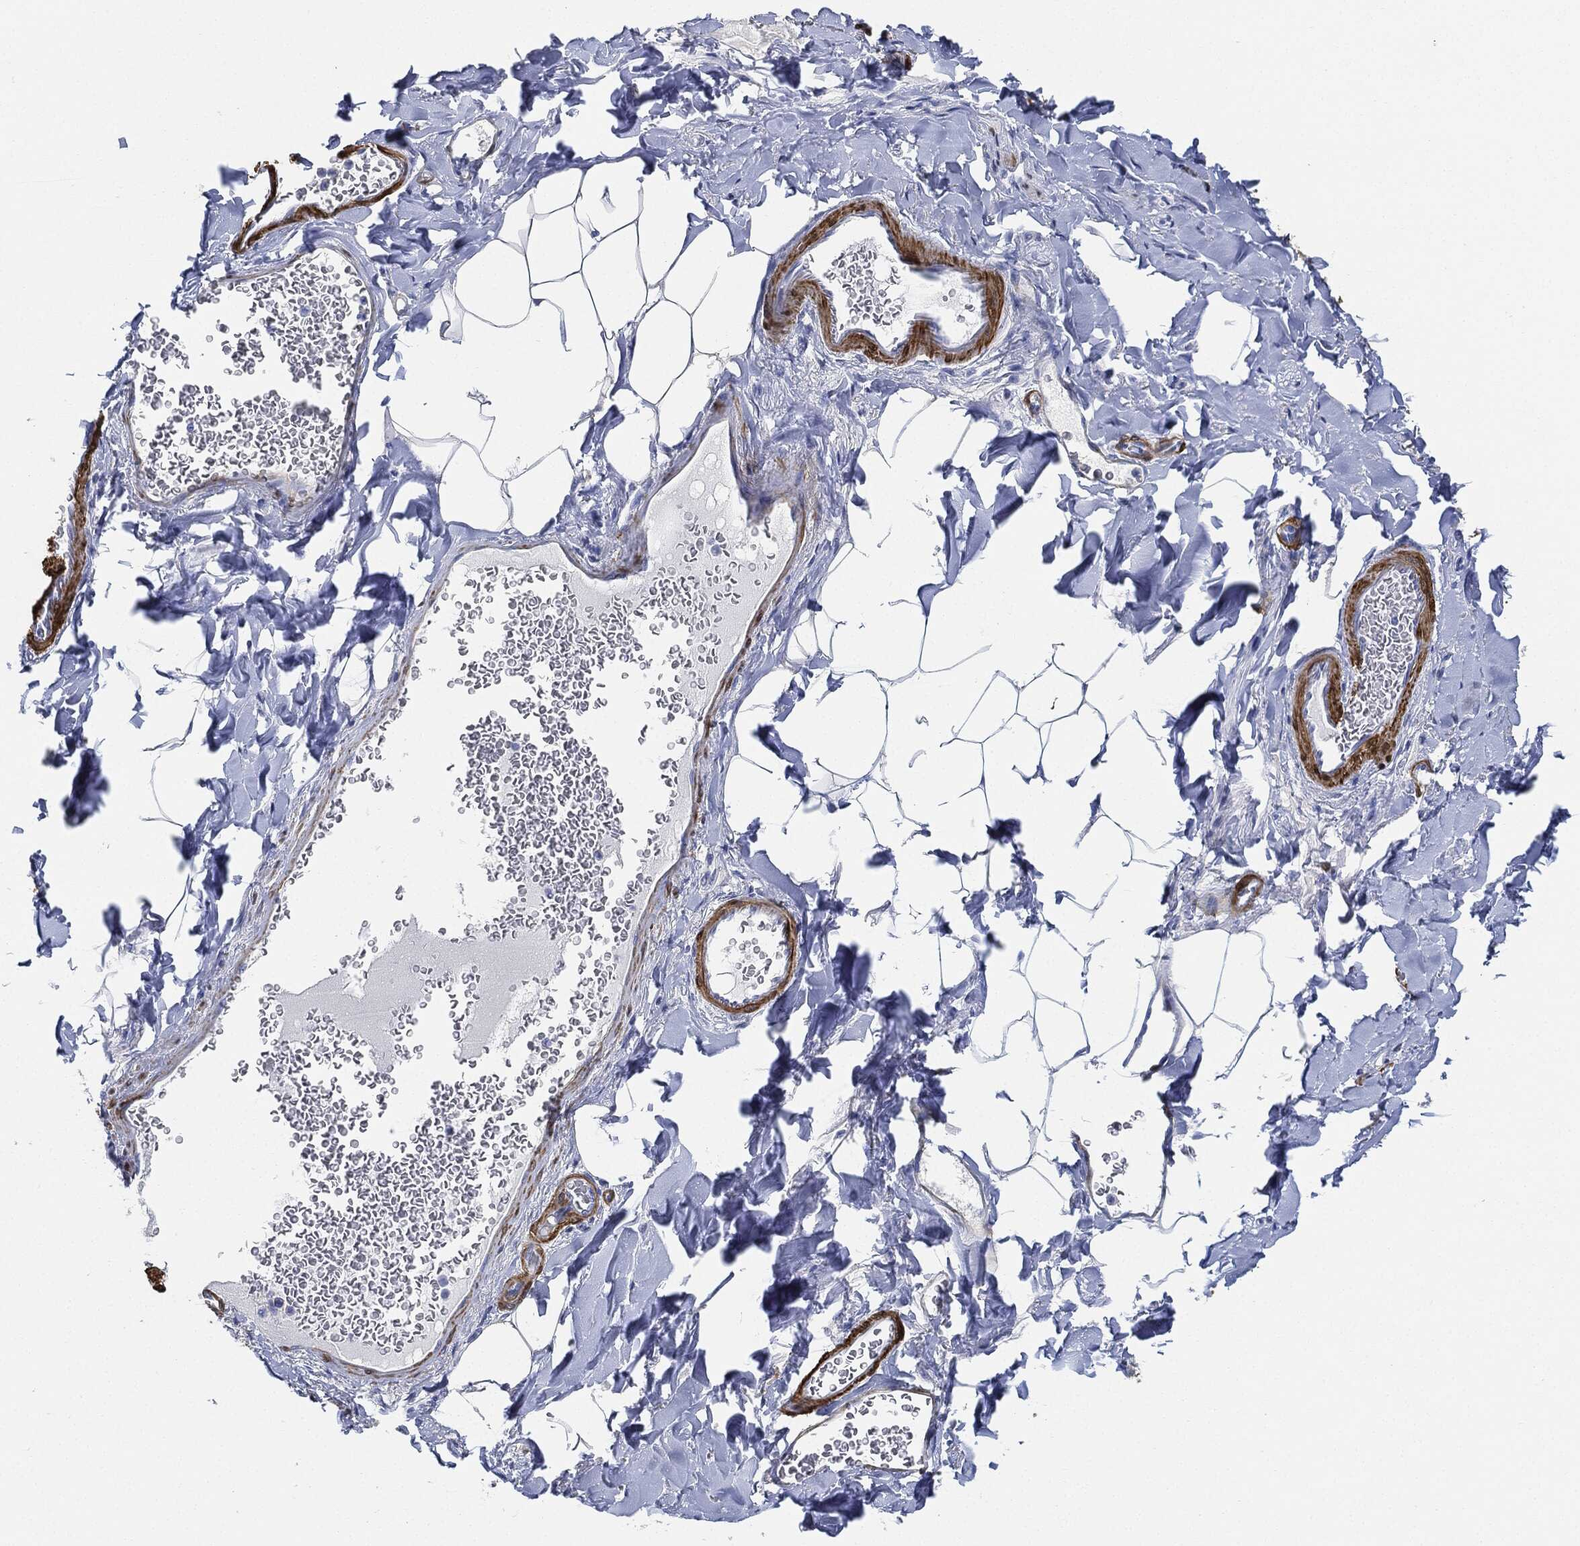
{"staining": {"intensity": "negative", "quantity": "none", "location": "none"}, "tissue": "adipose tissue", "cell_type": "Adipocytes", "image_type": "normal", "snomed": [{"axis": "morphology", "description": "Normal tissue, NOS"}, {"axis": "topography", "description": "Smooth muscle"}, {"axis": "topography", "description": "Duodenum"}, {"axis": "topography", "description": "Peripheral nerve tissue"}], "caption": "Adipocytes are negative for protein expression in unremarkable human adipose tissue. The staining is performed using DAB brown chromogen with nuclei counter-stained in using hematoxylin.", "gene": "TAGLN", "patient": {"sex": "female", "age": 61}}